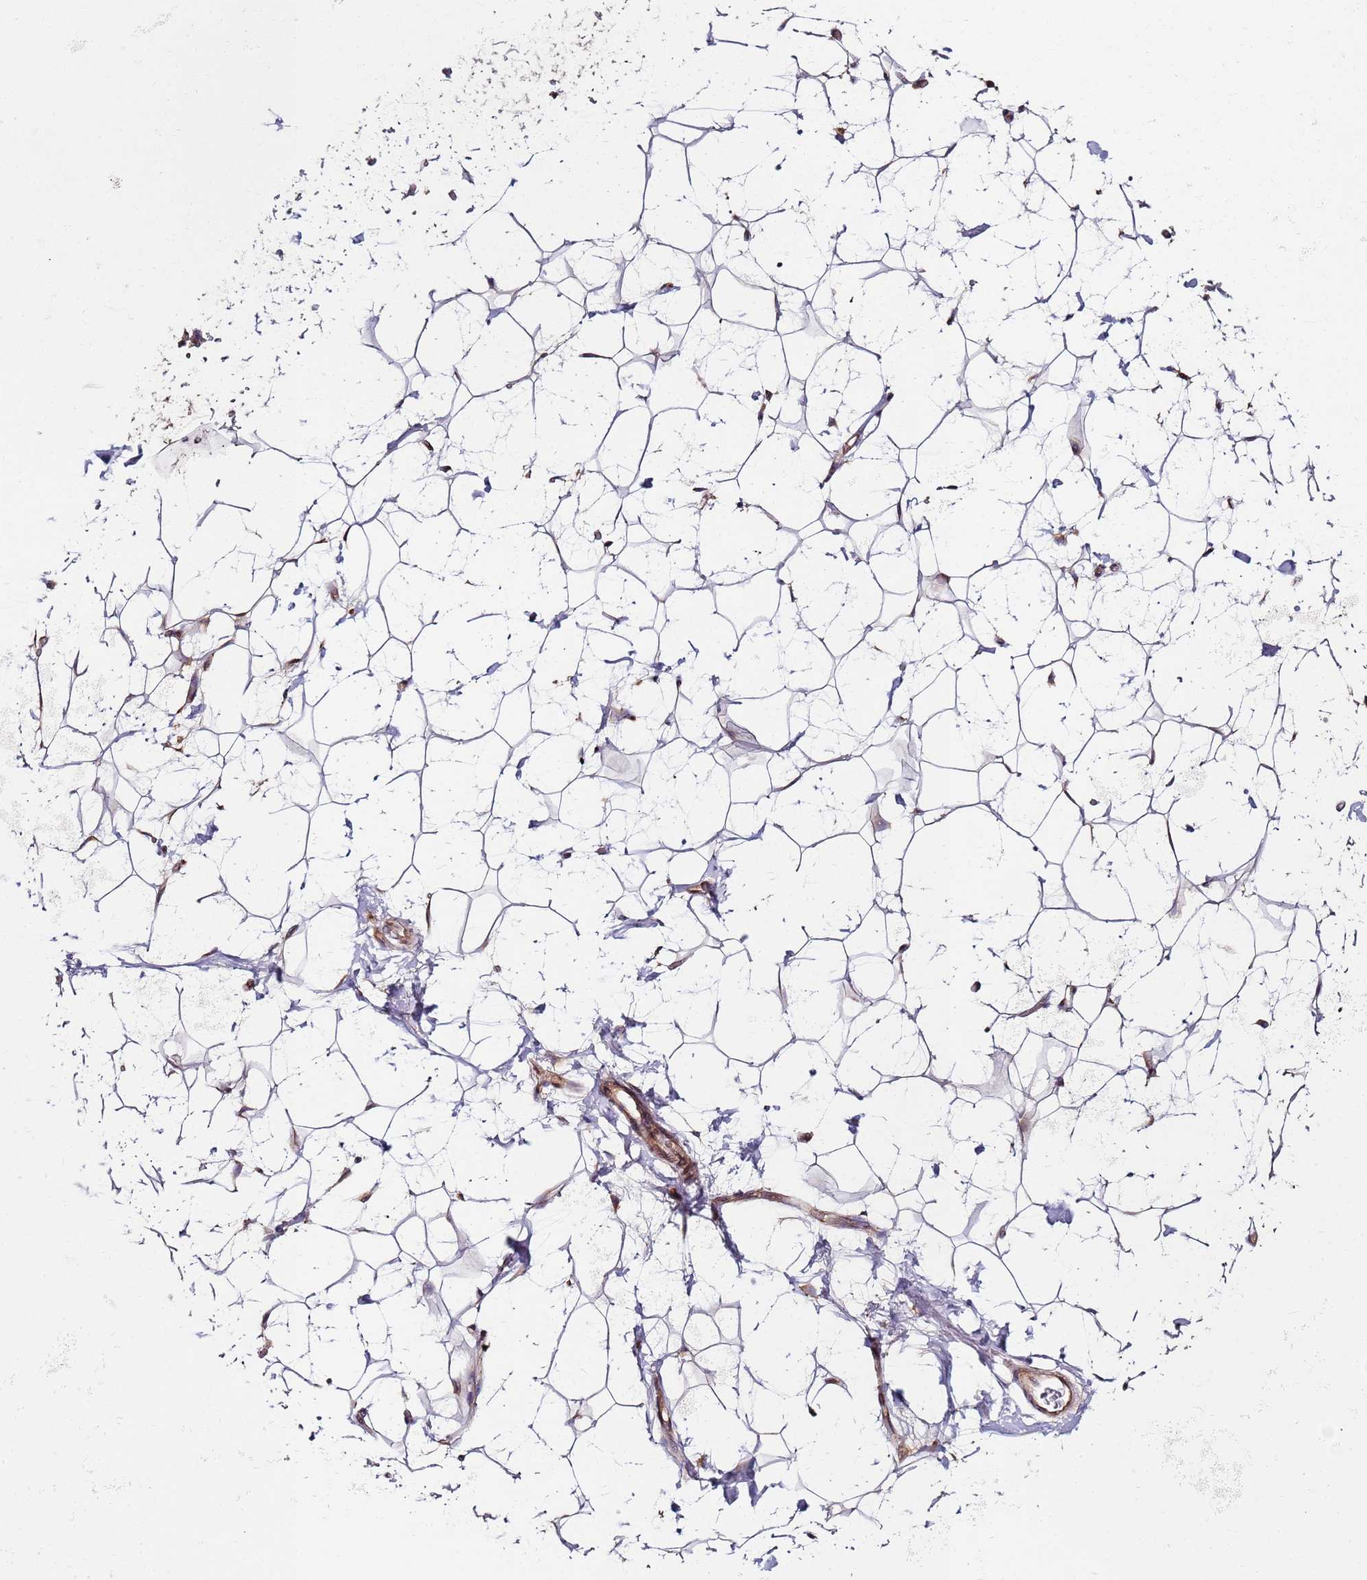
{"staining": {"intensity": "moderate", "quantity": ">75%", "location": "cytoplasmic/membranous"}, "tissue": "adipose tissue", "cell_type": "Adipocytes", "image_type": "normal", "snomed": [{"axis": "morphology", "description": "Normal tissue, NOS"}, {"axis": "topography", "description": "Breast"}], "caption": "Adipose tissue stained with immunohistochemistry reveals moderate cytoplasmic/membranous staining in about >75% of adipocytes.", "gene": "RPS3A", "patient": {"sex": "female", "age": 26}}